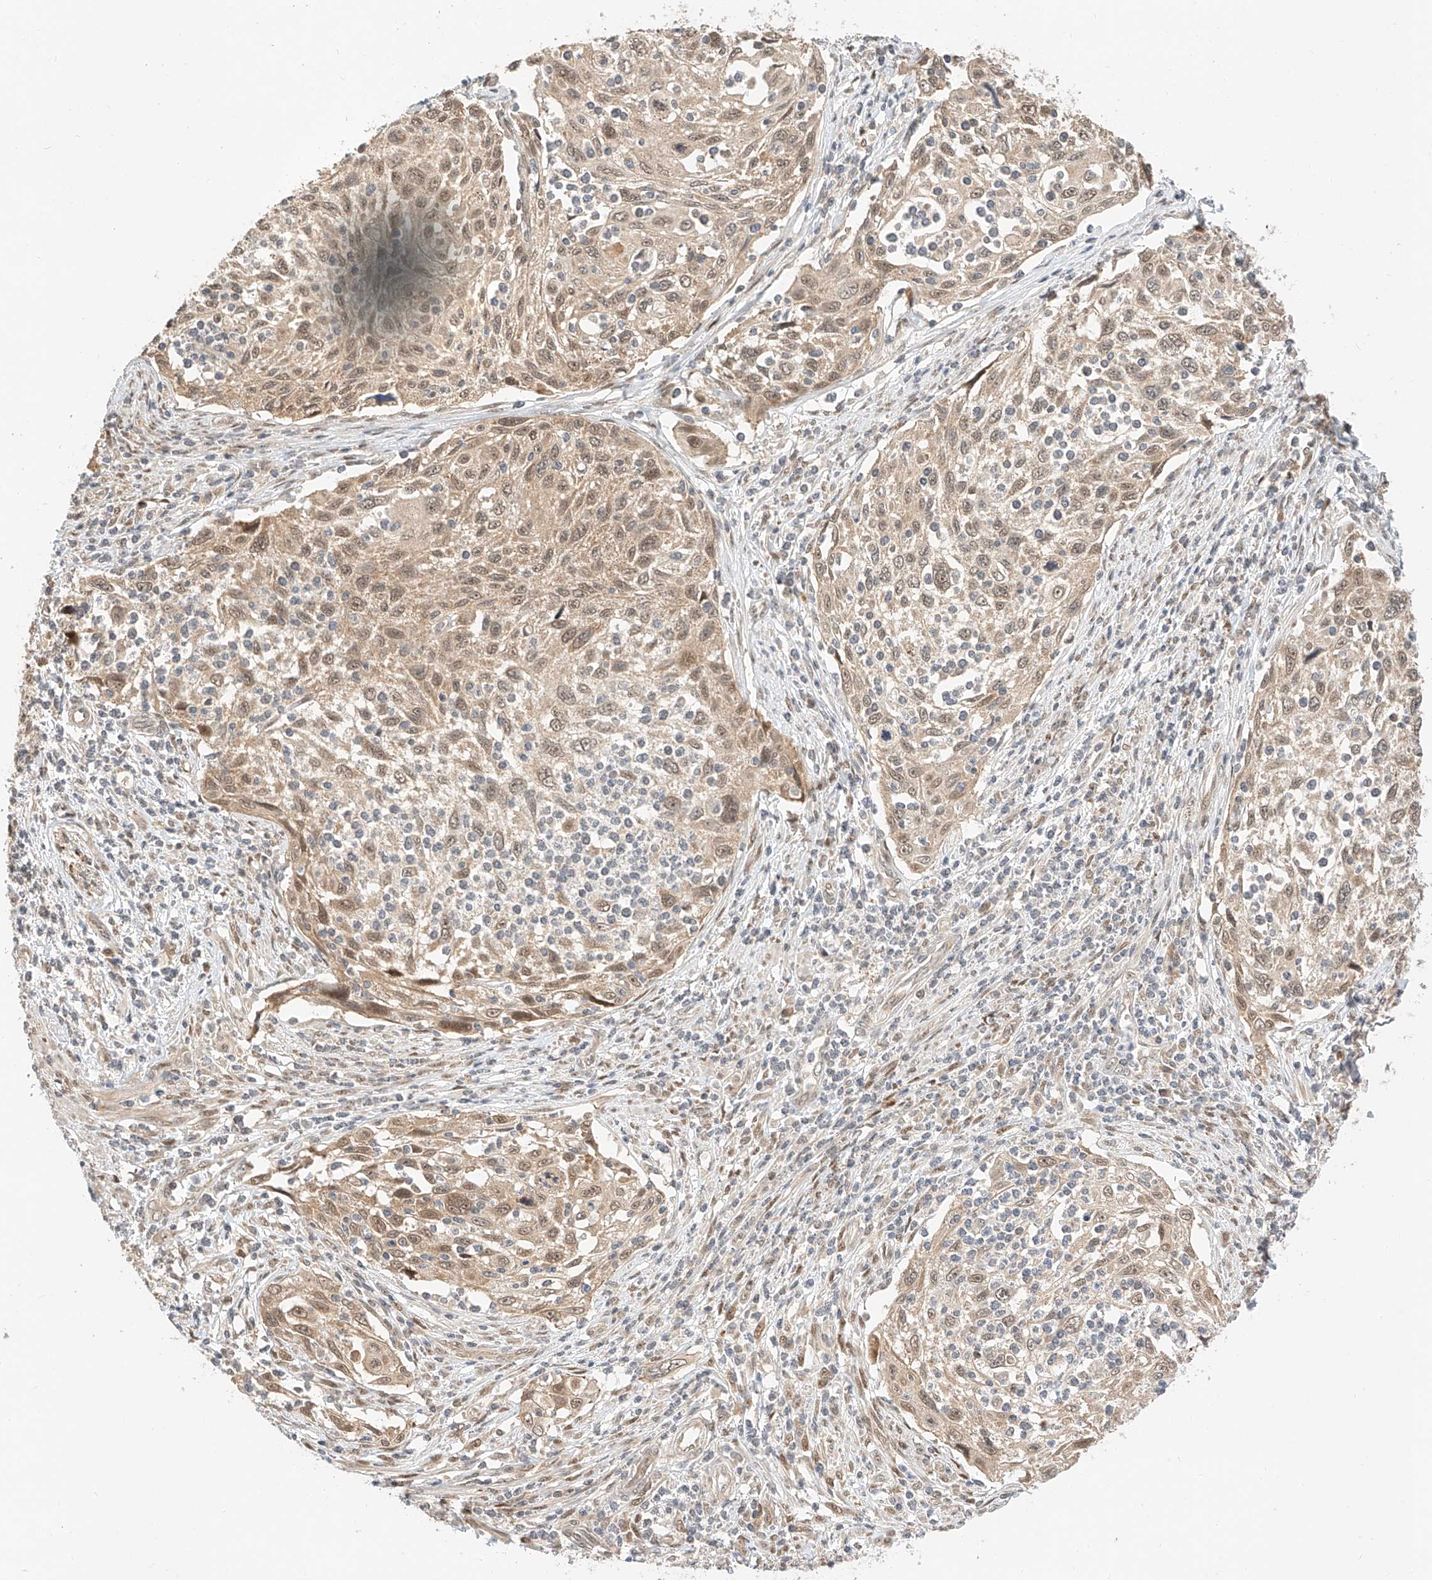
{"staining": {"intensity": "weak", "quantity": ">75%", "location": "cytoplasmic/membranous,nuclear"}, "tissue": "cervical cancer", "cell_type": "Tumor cells", "image_type": "cancer", "snomed": [{"axis": "morphology", "description": "Squamous cell carcinoma, NOS"}, {"axis": "topography", "description": "Cervix"}], "caption": "Immunohistochemical staining of human cervical cancer (squamous cell carcinoma) reveals low levels of weak cytoplasmic/membranous and nuclear protein staining in approximately >75% of tumor cells. The staining is performed using DAB (3,3'-diaminobenzidine) brown chromogen to label protein expression. The nuclei are counter-stained blue using hematoxylin.", "gene": "EIF4H", "patient": {"sex": "female", "age": 70}}